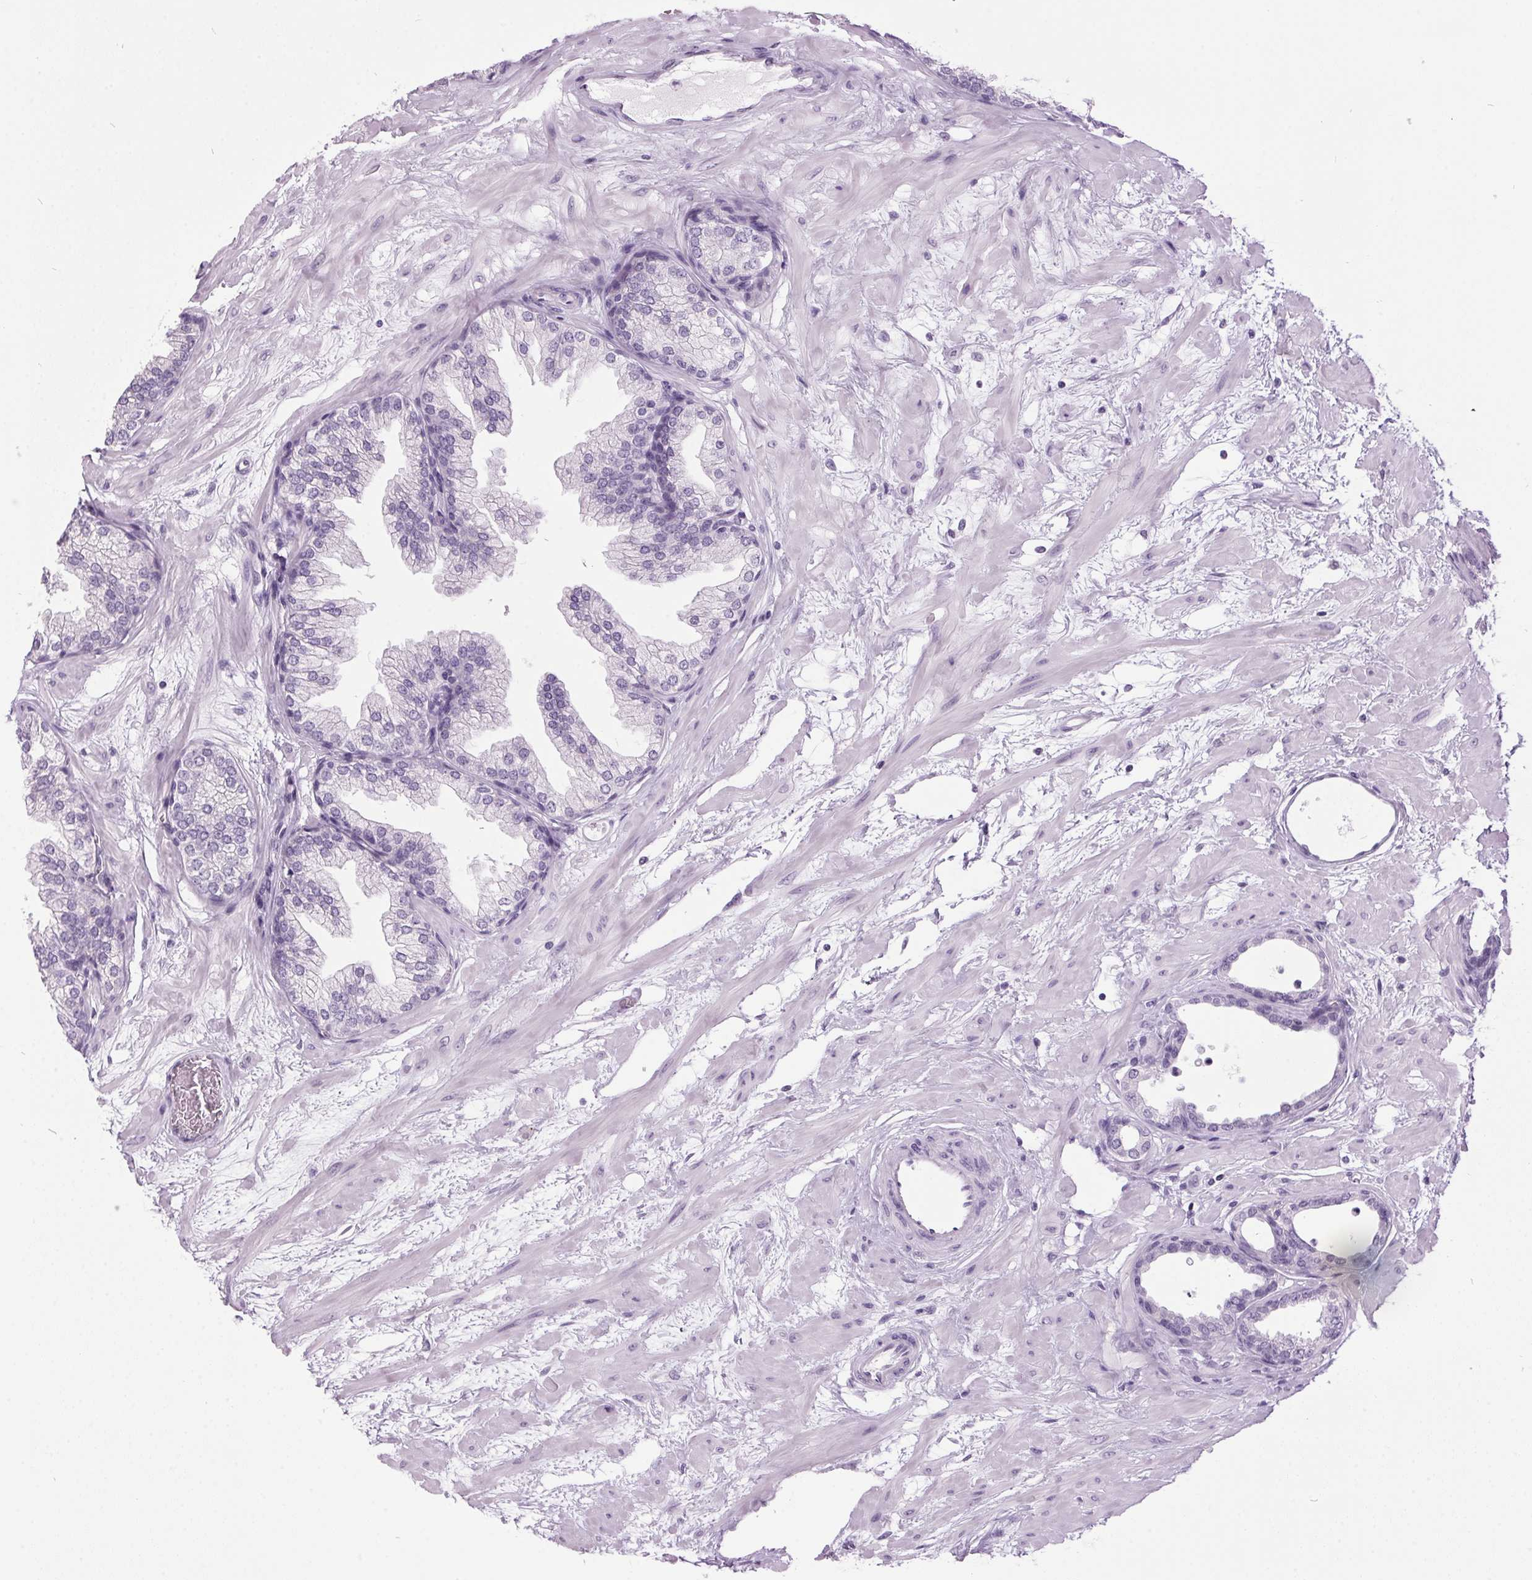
{"staining": {"intensity": "negative", "quantity": "none", "location": "none"}, "tissue": "prostate", "cell_type": "Glandular cells", "image_type": "normal", "snomed": [{"axis": "morphology", "description": "Normal tissue, NOS"}, {"axis": "topography", "description": "Prostate"}], "caption": "This histopathology image is of unremarkable prostate stained with immunohistochemistry to label a protein in brown with the nuclei are counter-stained blue. There is no staining in glandular cells.", "gene": "ODAD2", "patient": {"sex": "male", "age": 37}}